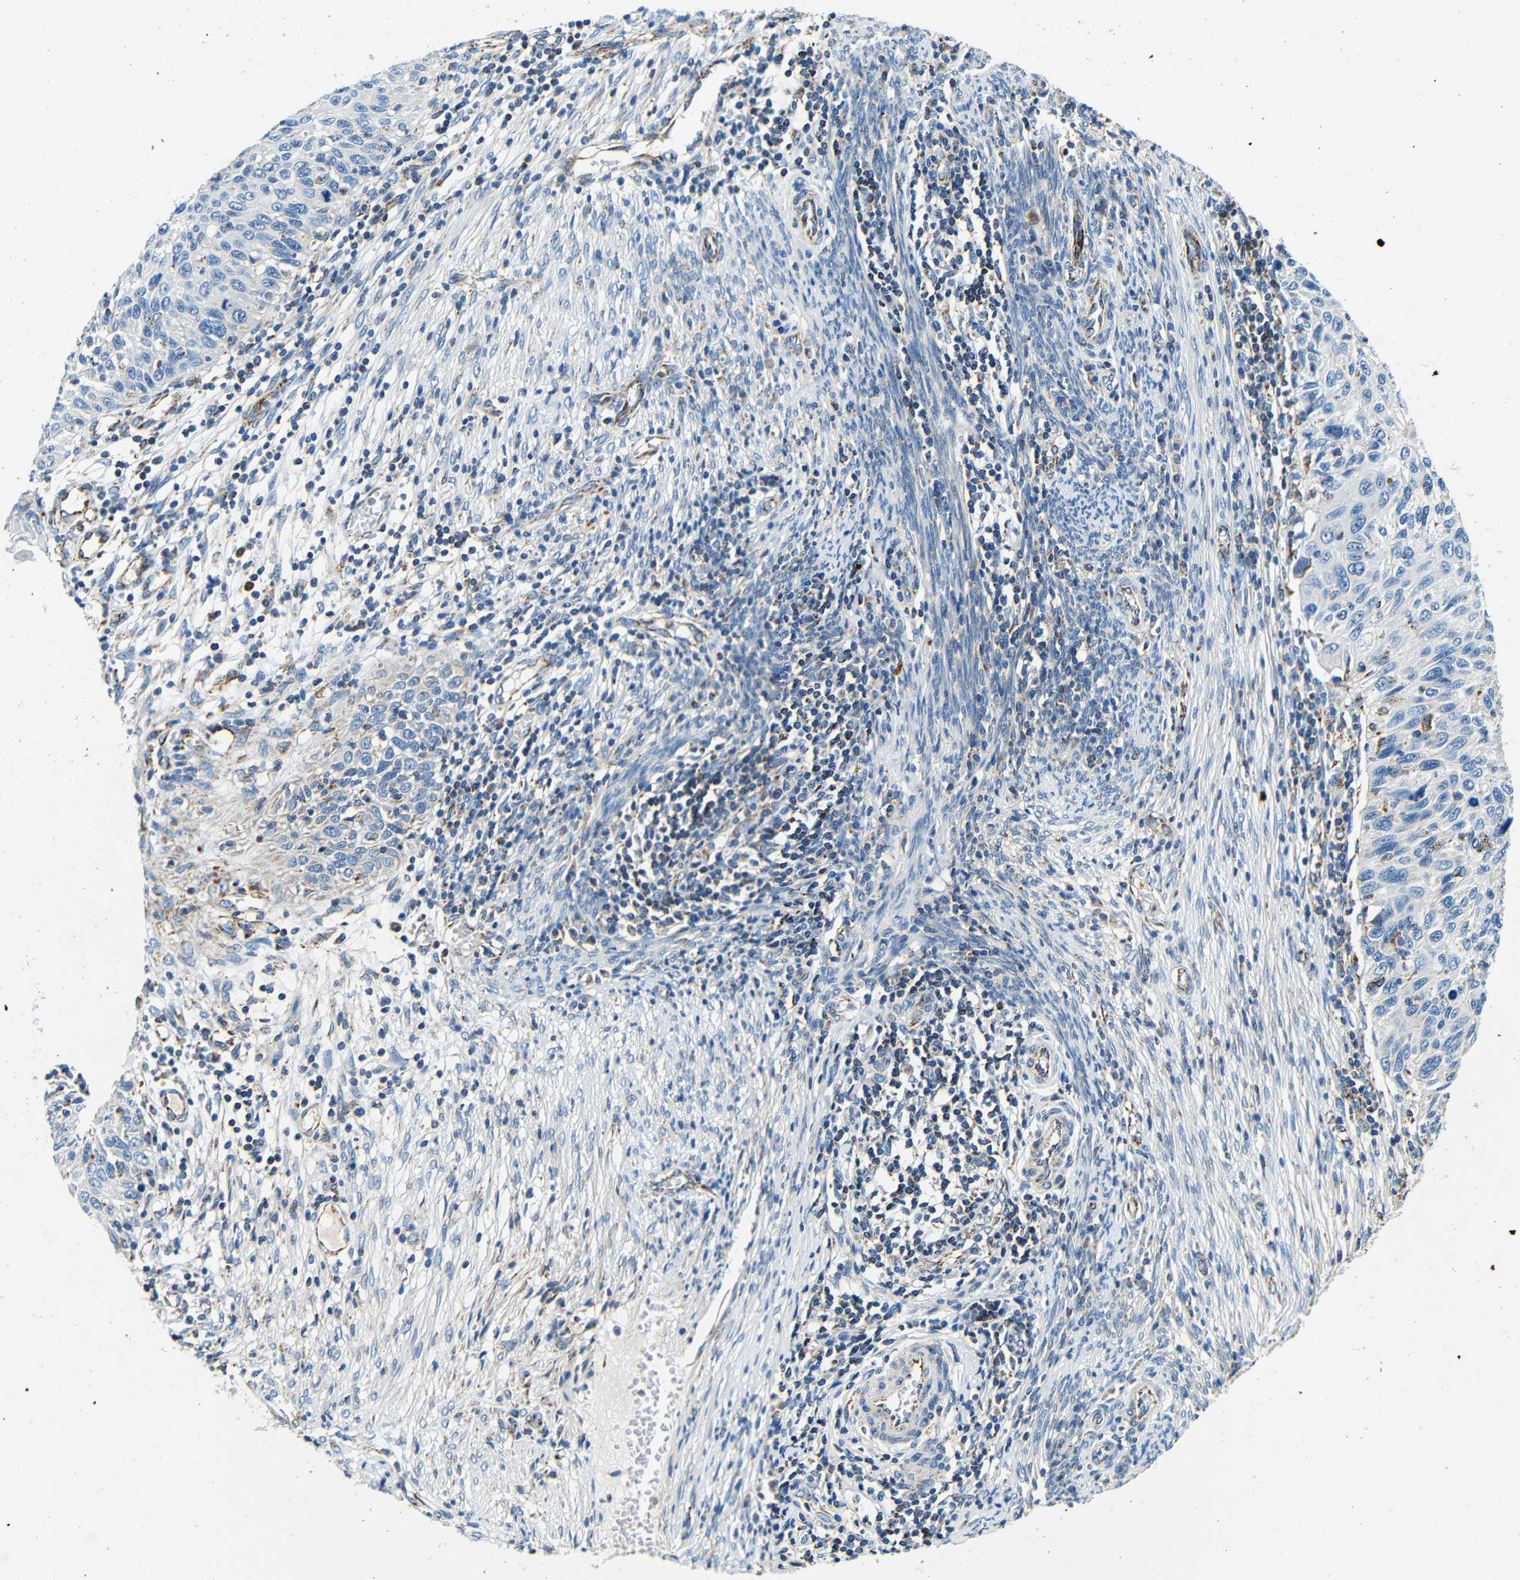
{"staining": {"intensity": "negative", "quantity": "none", "location": "none"}, "tissue": "cervical cancer", "cell_type": "Tumor cells", "image_type": "cancer", "snomed": [{"axis": "morphology", "description": "Squamous cell carcinoma, NOS"}, {"axis": "topography", "description": "Cervix"}], "caption": "DAB (3,3'-diaminobenzidine) immunohistochemical staining of human cervical squamous cell carcinoma reveals no significant staining in tumor cells.", "gene": "GALNT18", "patient": {"sex": "female", "age": 70}}